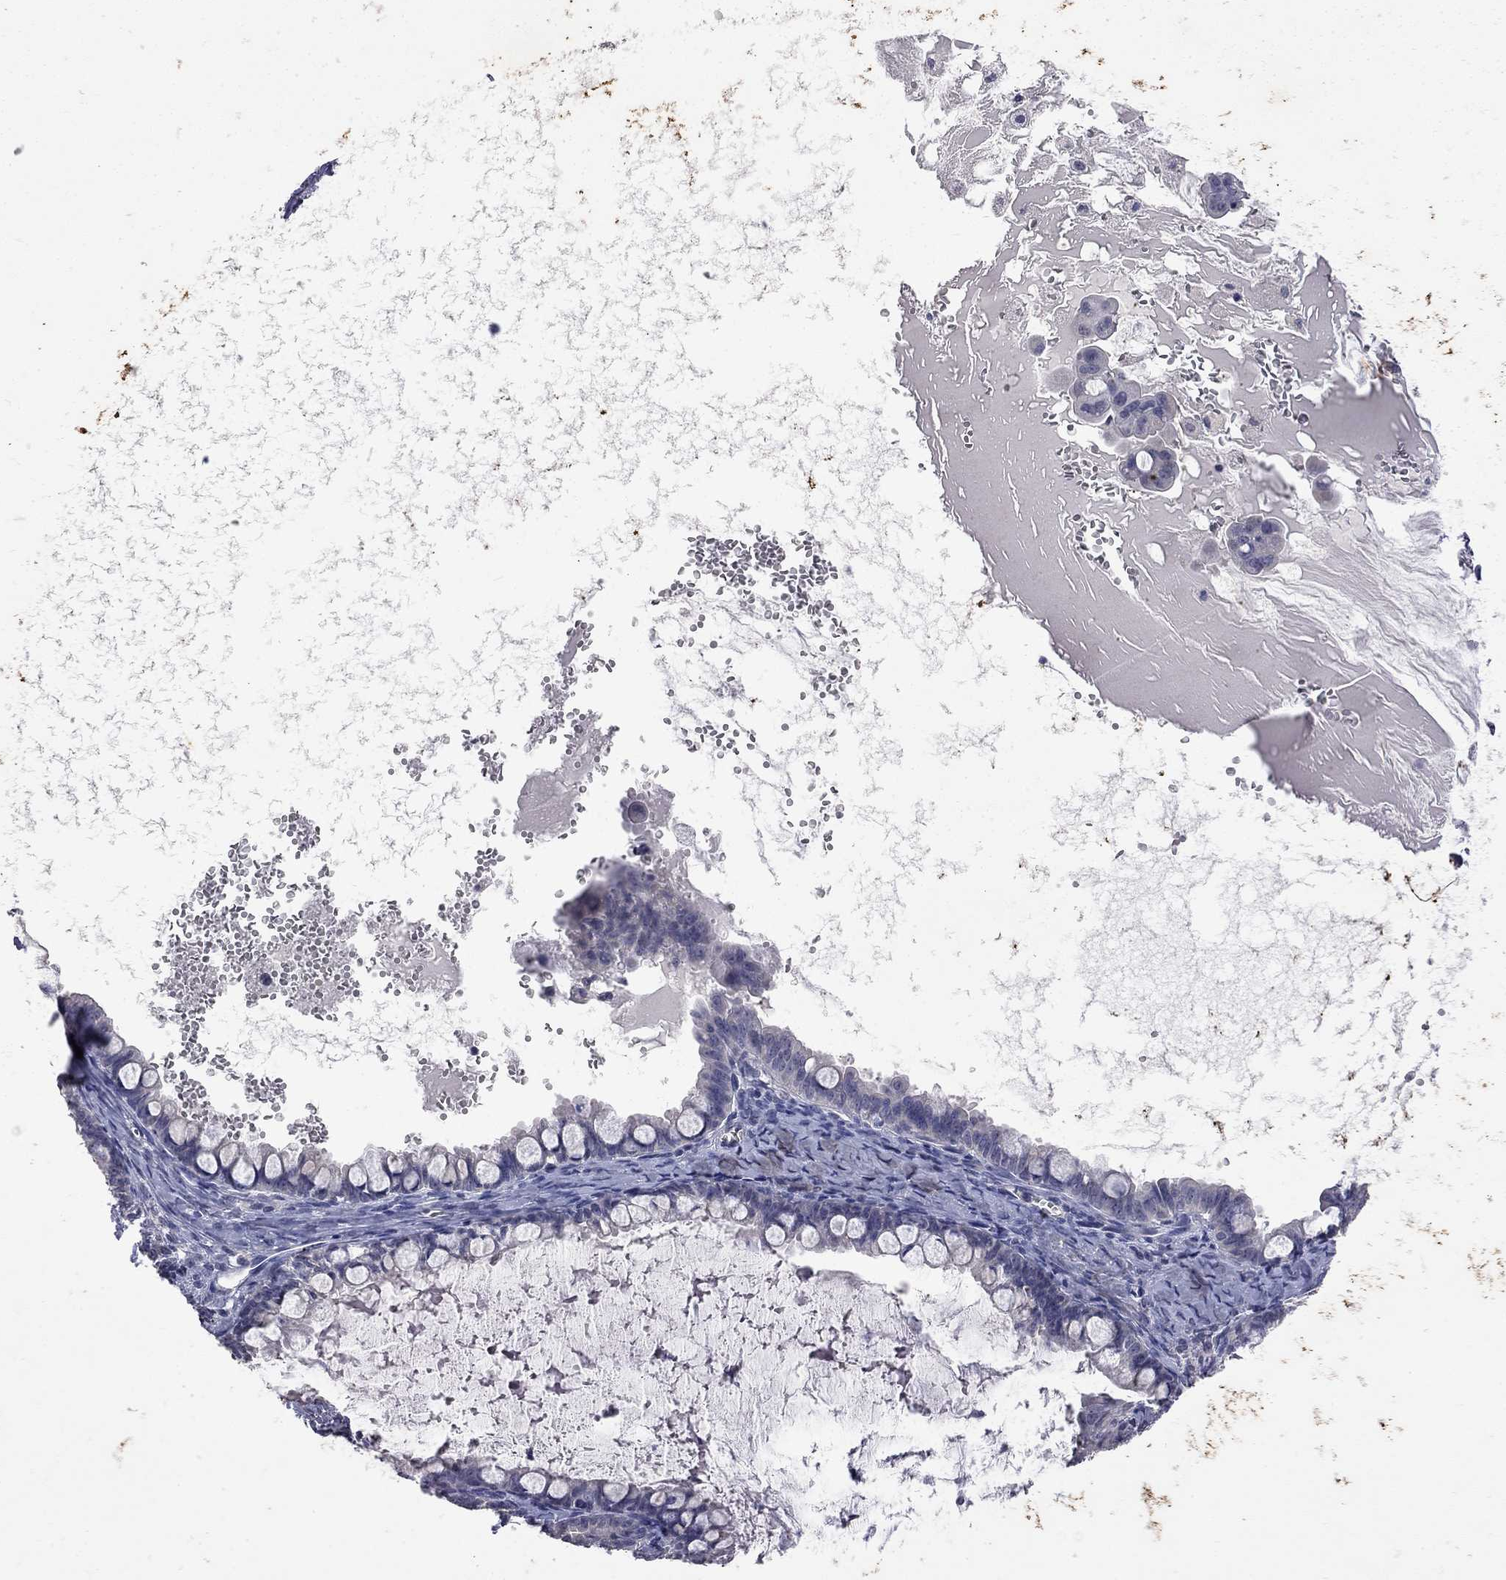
{"staining": {"intensity": "negative", "quantity": "none", "location": "none"}, "tissue": "ovarian cancer", "cell_type": "Tumor cells", "image_type": "cancer", "snomed": [{"axis": "morphology", "description": "Cystadenocarcinoma, mucinous, NOS"}, {"axis": "topography", "description": "Ovary"}], "caption": "High power microscopy photomicrograph of an immunohistochemistry image of mucinous cystadenocarcinoma (ovarian), revealing no significant staining in tumor cells.", "gene": "NOS2", "patient": {"sex": "female", "age": 63}}